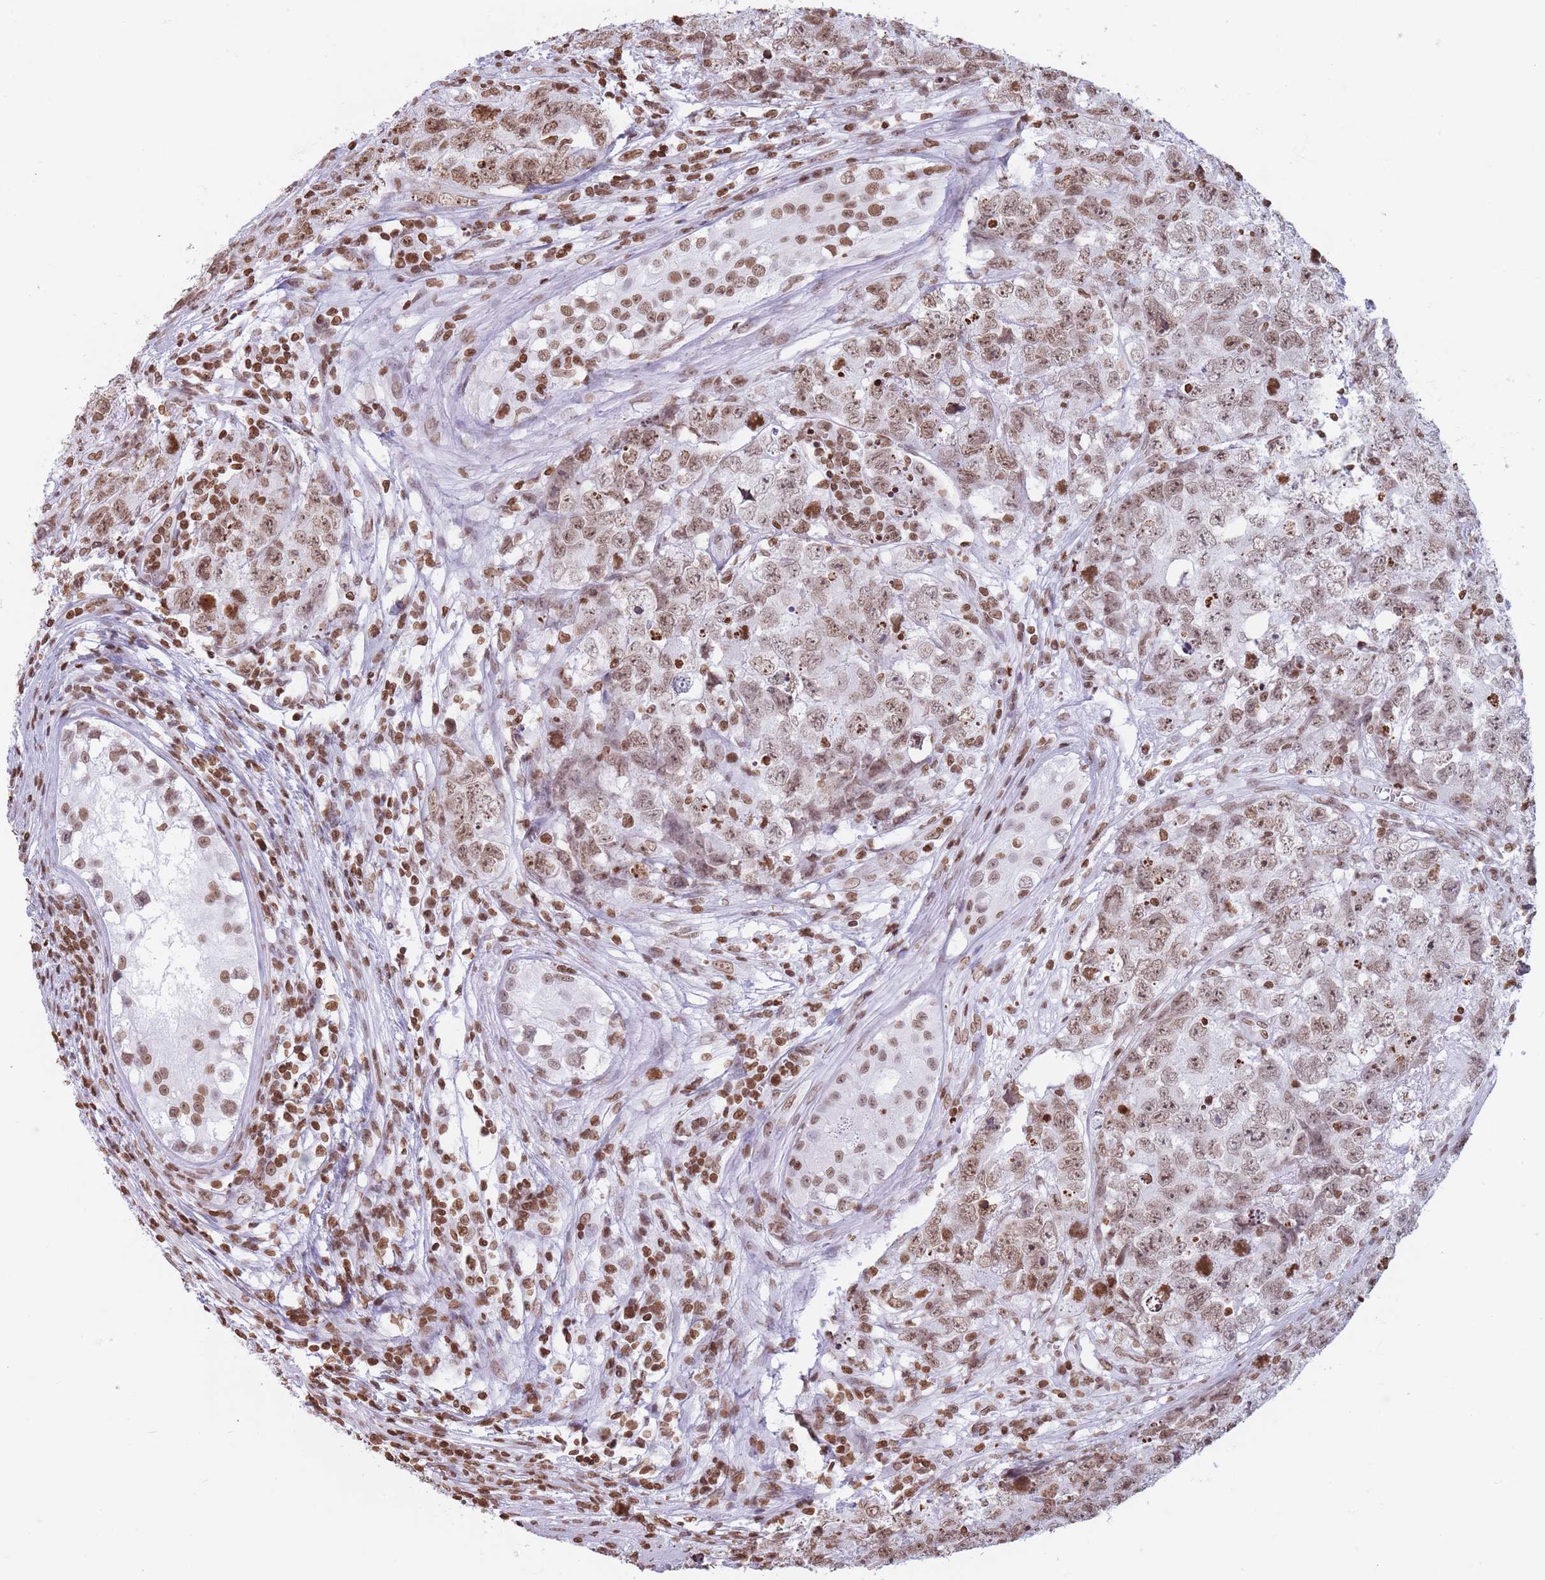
{"staining": {"intensity": "moderate", "quantity": ">75%", "location": "nuclear"}, "tissue": "testis cancer", "cell_type": "Tumor cells", "image_type": "cancer", "snomed": [{"axis": "morphology", "description": "Carcinoma, Embryonal, NOS"}, {"axis": "topography", "description": "Testis"}], "caption": "Protein expression by IHC shows moderate nuclear positivity in about >75% of tumor cells in testis cancer.", "gene": "RYK", "patient": {"sex": "male", "age": 22}}